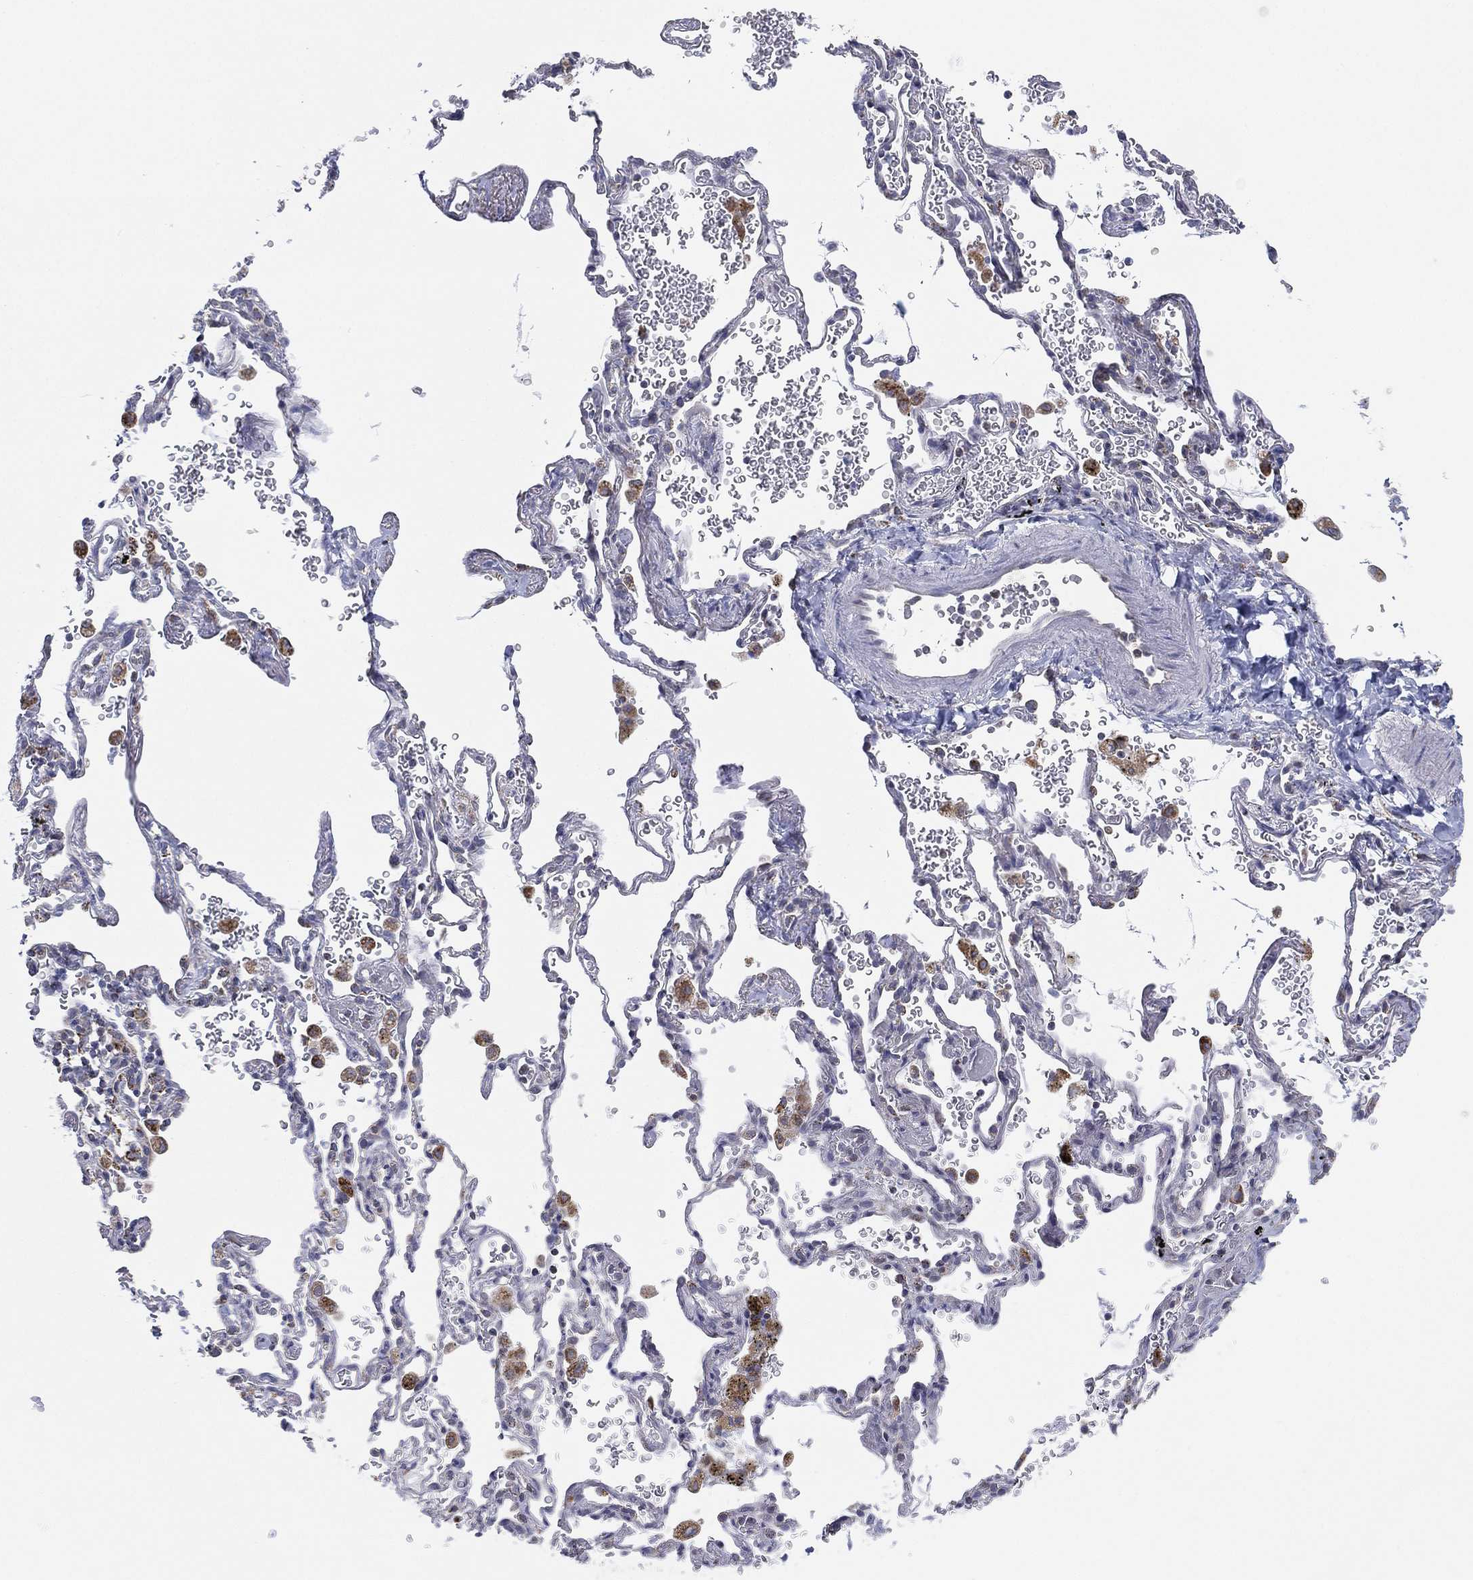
{"staining": {"intensity": "negative", "quantity": "none", "location": "none"}, "tissue": "soft tissue", "cell_type": "Fibroblasts", "image_type": "normal", "snomed": [{"axis": "morphology", "description": "Normal tissue, NOS"}, {"axis": "morphology", "description": "Adenocarcinoma, NOS"}, {"axis": "topography", "description": "Cartilage tissue"}, {"axis": "topography", "description": "Lung"}], "caption": "The image displays no significant positivity in fibroblasts of soft tissue.", "gene": "INA", "patient": {"sex": "male", "age": 59}}